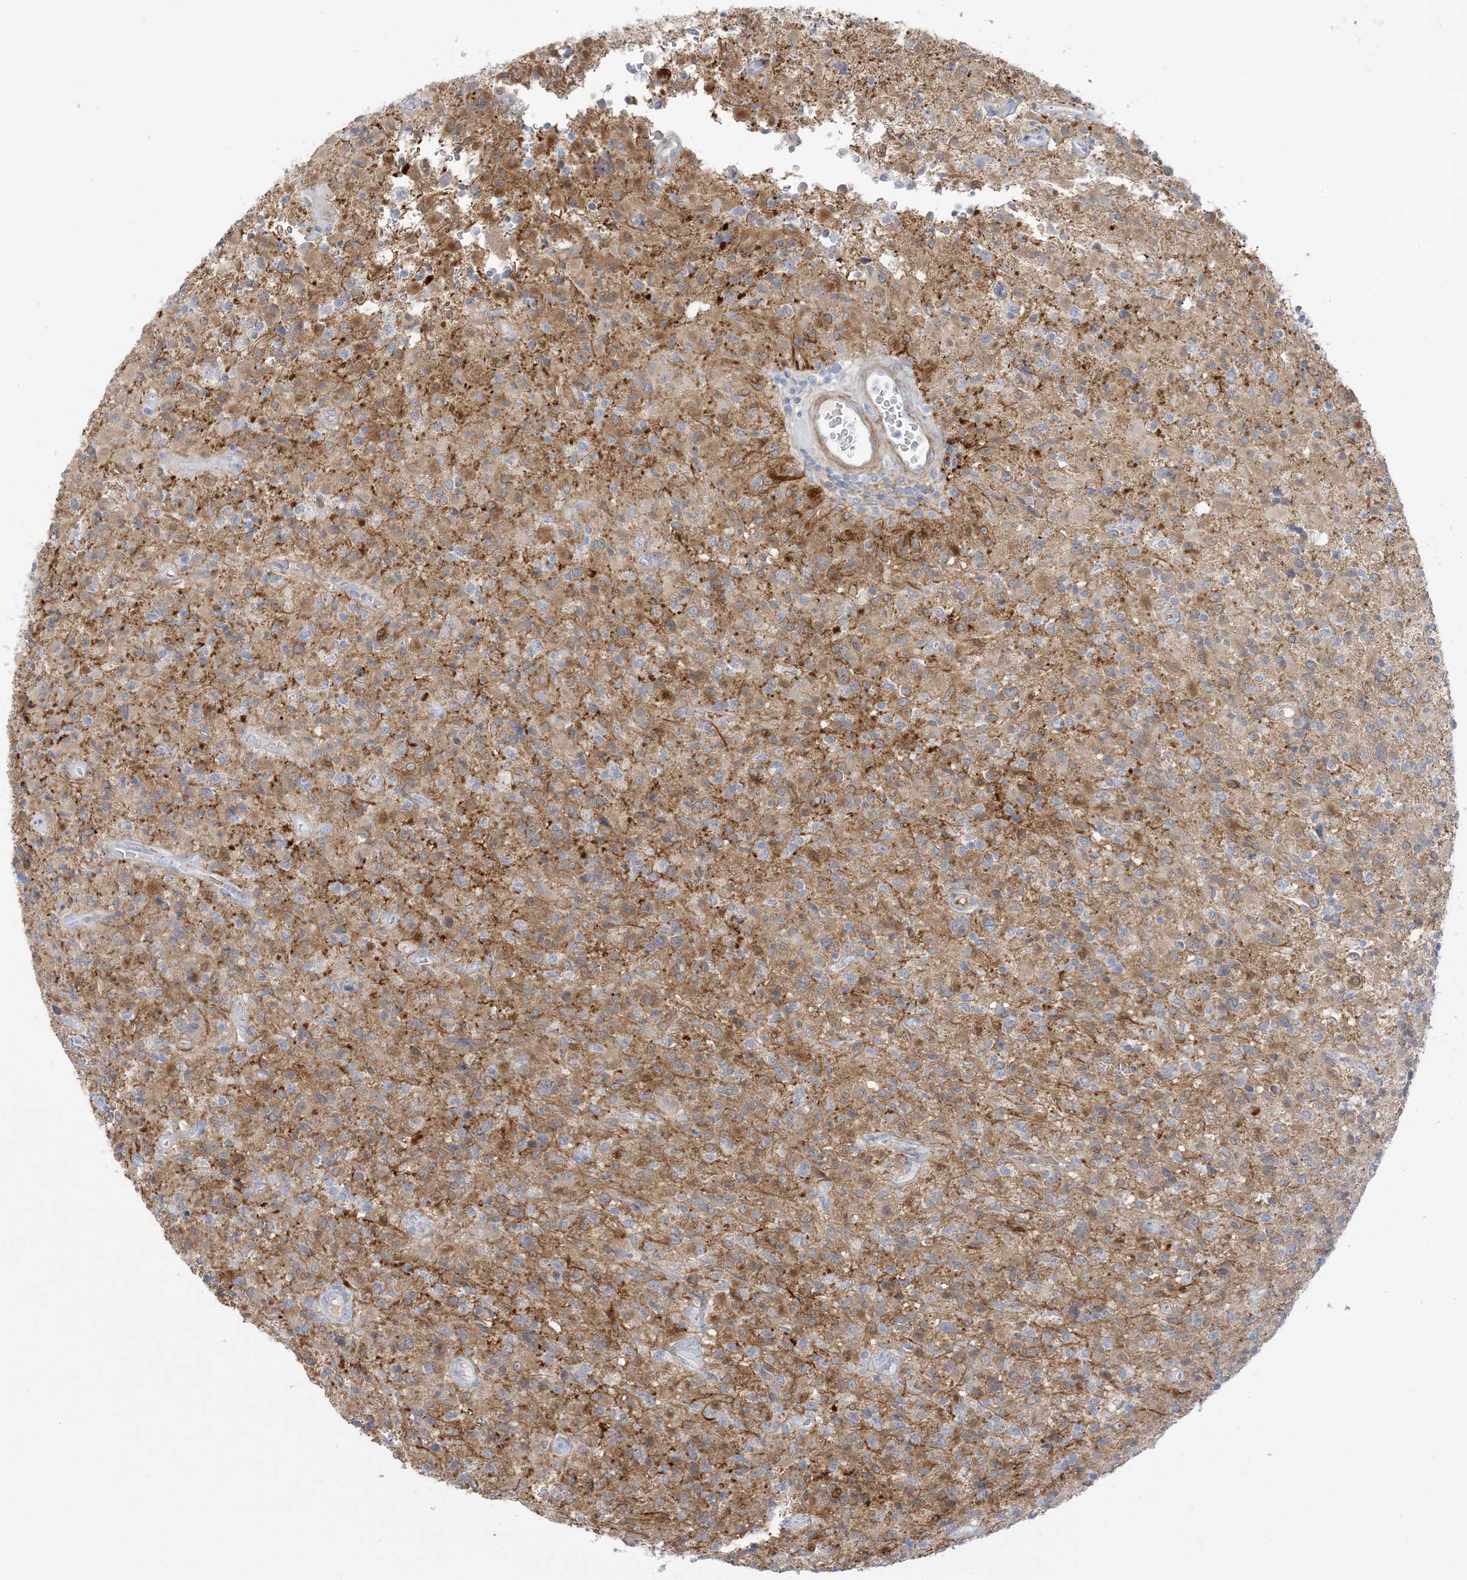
{"staining": {"intensity": "moderate", "quantity": "25%-75%", "location": "cytoplasmic/membranous"}, "tissue": "glioma", "cell_type": "Tumor cells", "image_type": "cancer", "snomed": [{"axis": "morphology", "description": "Glioma, malignant, High grade"}, {"axis": "topography", "description": "Brain"}], "caption": "Immunohistochemistry (IHC) image of malignant glioma (high-grade) stained for a protein (brown), which reveals medium levels of moderate cytoplasmic/membranous positivity in about 25%-75% of tumor cells.", "gene": "MARS2", "patient": {"sex": "female", "age": 57}}